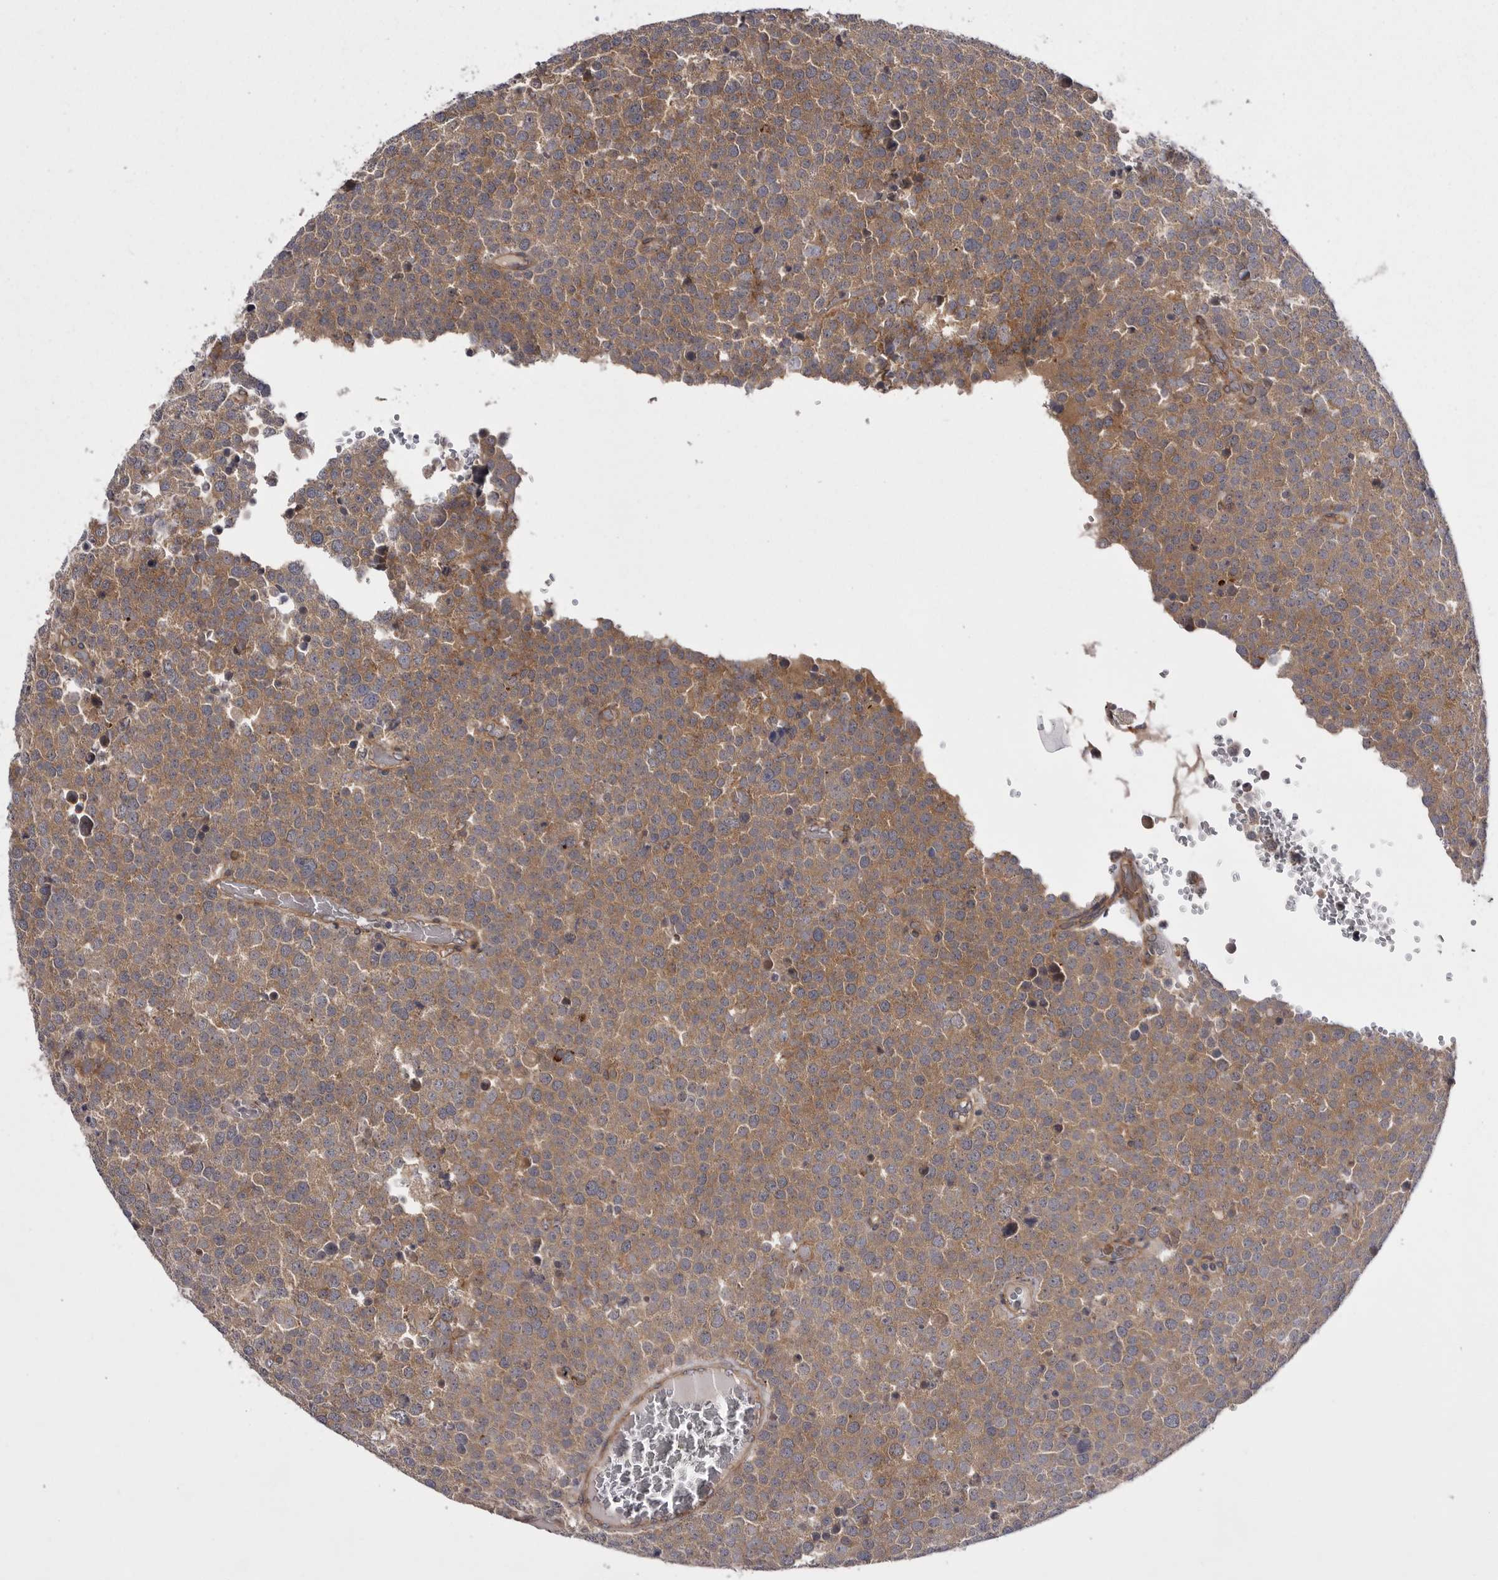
{"staining": {"intensity": "moderate", "quantity": ">75%", "location": "cytoplasmic/membranous"}, "tissue": "testis cancer", "cell_type": "Tumor cells", "image_type": "cancer", "snomed": [{"axis": "morphology", "description": "Seminoma, NOS"}, {"axis": "topography", "description": "Testis"}], "caption": "Tumor cells demonstrate moderate cytoplasmic/membranous positivity in approximately >75% of cells in testis seminoma.", "gene": "OSBPL9", "patient": {"sex": "male", "age": 71}}